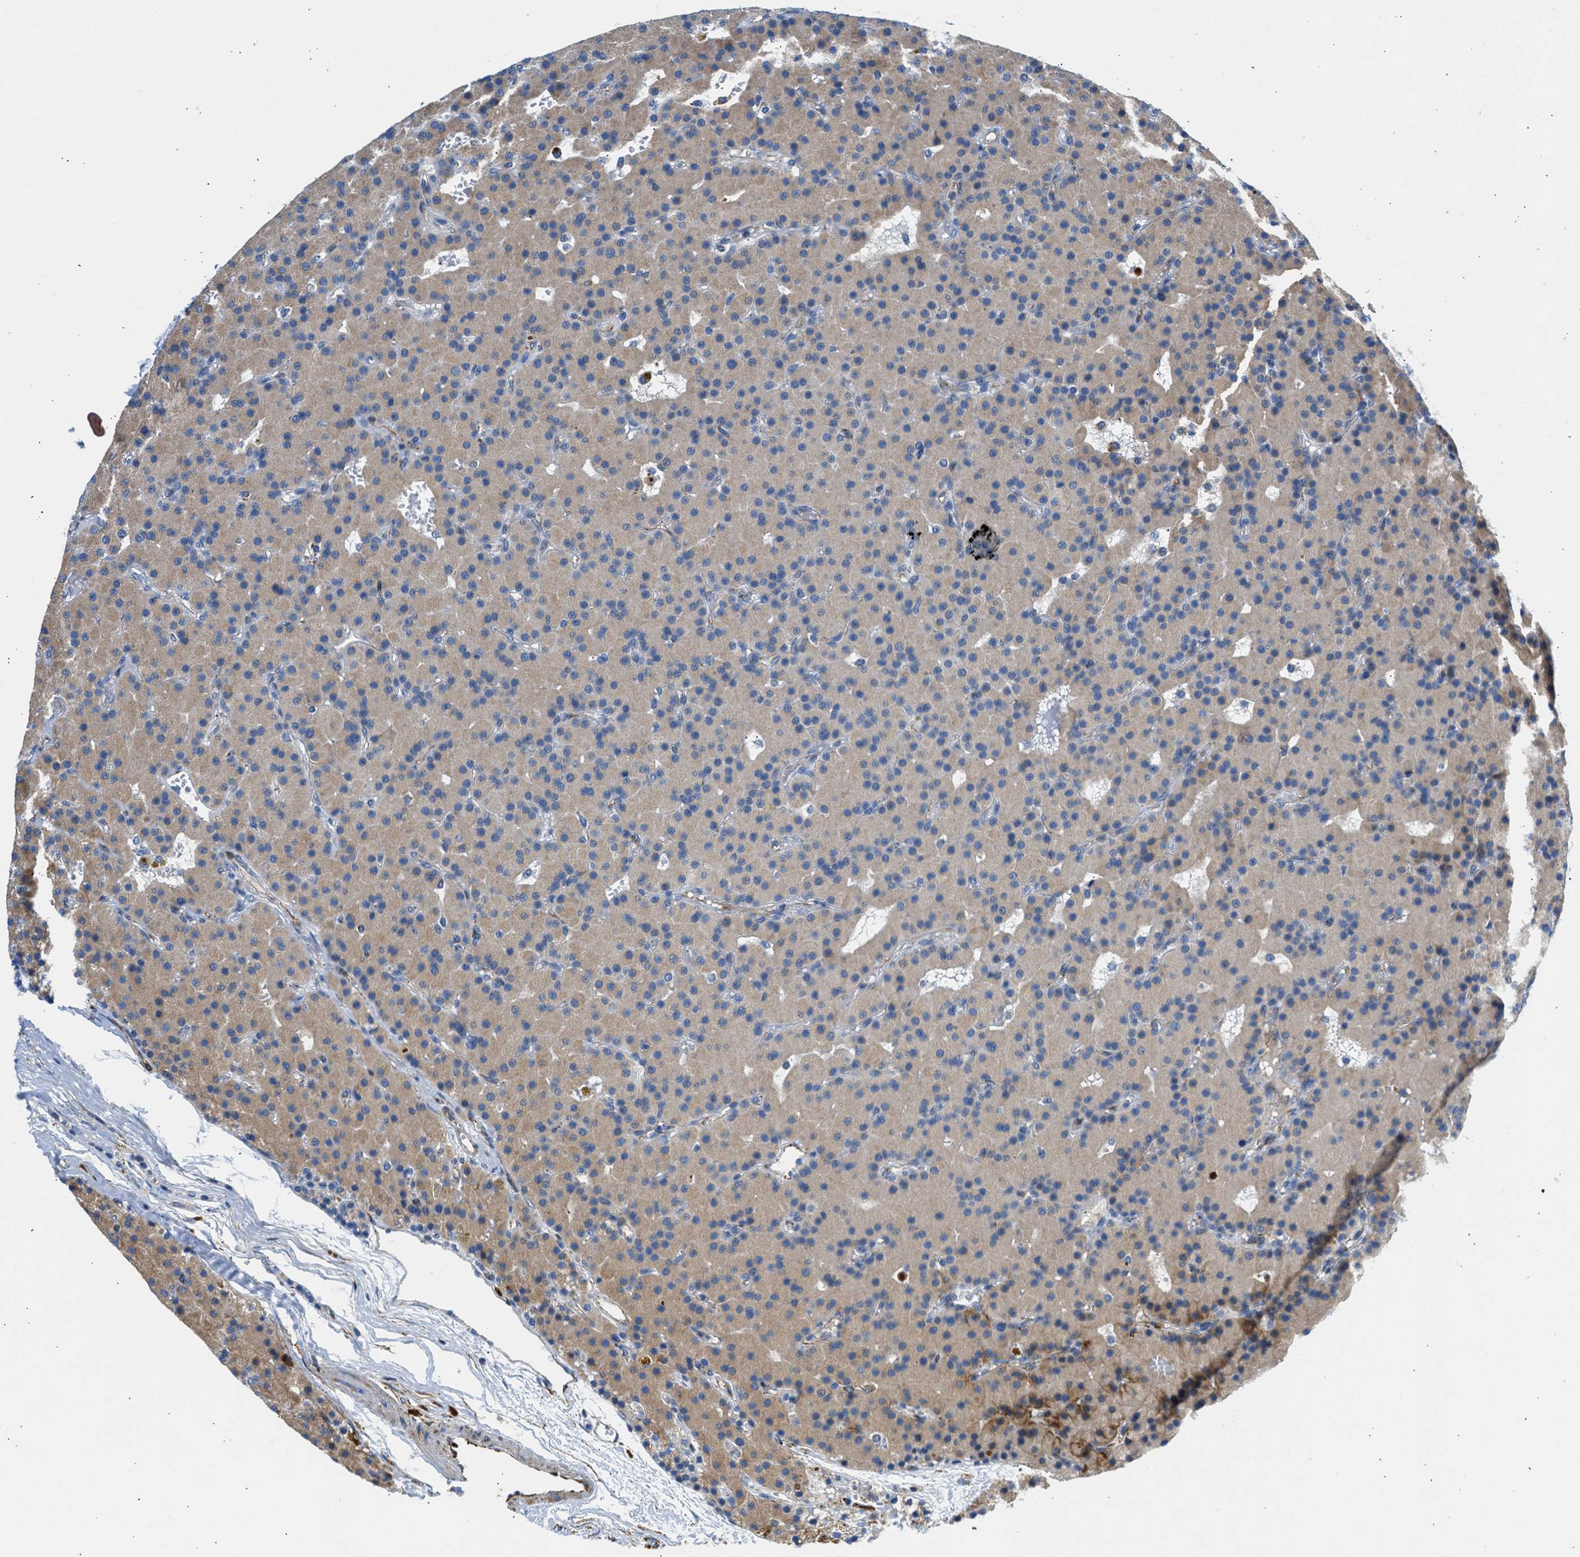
{"staining": {"intensity": "weak", "quantity": "25%-75%", "location": "cytoplasmic/membranous"}, "tissue": "parathyroid gland", "cell_type": "Glandular cells", "image_type": "normal", "snomed": [{"axis": "morphology", "description": "Normal tissue, NOS"}, {"axis": "morphology", "description": "Adenoma, NOS"}, {"axis": "topography", "description": "Parathyroid gland"}], "caption": "Protein staining of unremarkable parathyroid gland shows weak cytoplasmic/membranous expression in approximately 25%-75% of glandular cells. Using DAB (3,3'-diaminobenzidine) (brown) and hematoxylin (blue) stains, captured at high magnification using brightfield microscopy.", "gene": "ULK4", "patient": {"sex": "male", "age": 75}}